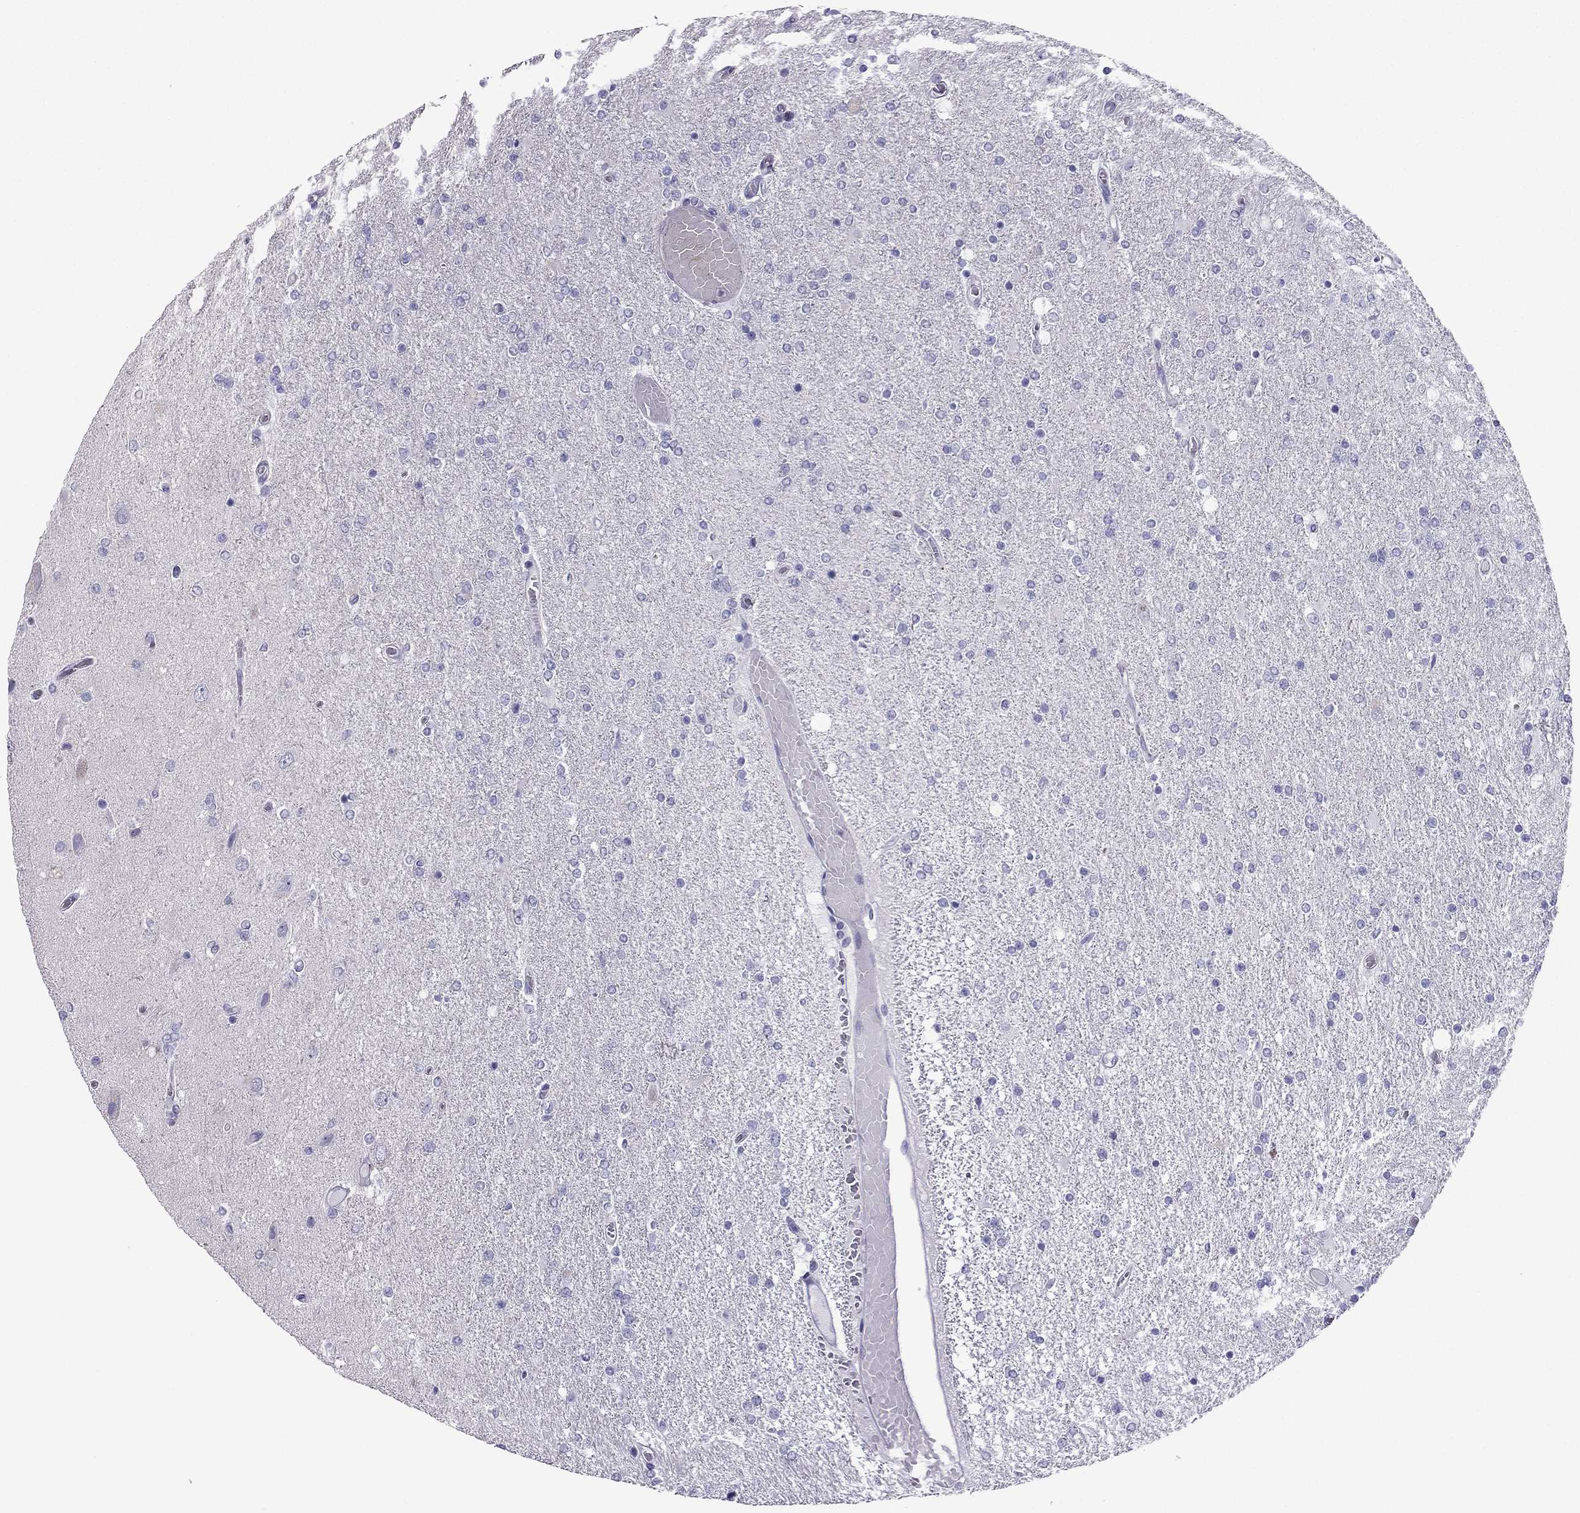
{"staining": {"intensity": "negative", "quantity": "none", "location": "none"}, "tissue": "glioma", "cell_type": "Tumor cells", "image_type": "cancer", "snomed": [{"axis": "morphology", "description": "Glioma, malignant, High grade"}, {"axis": "topography", "description": "Cerebral cortex"}], "caption": "Tumor cells are negative for protein expression in human glioma.", "gene": "GJA8", "patient": {"sex": "male", "age": 70}}